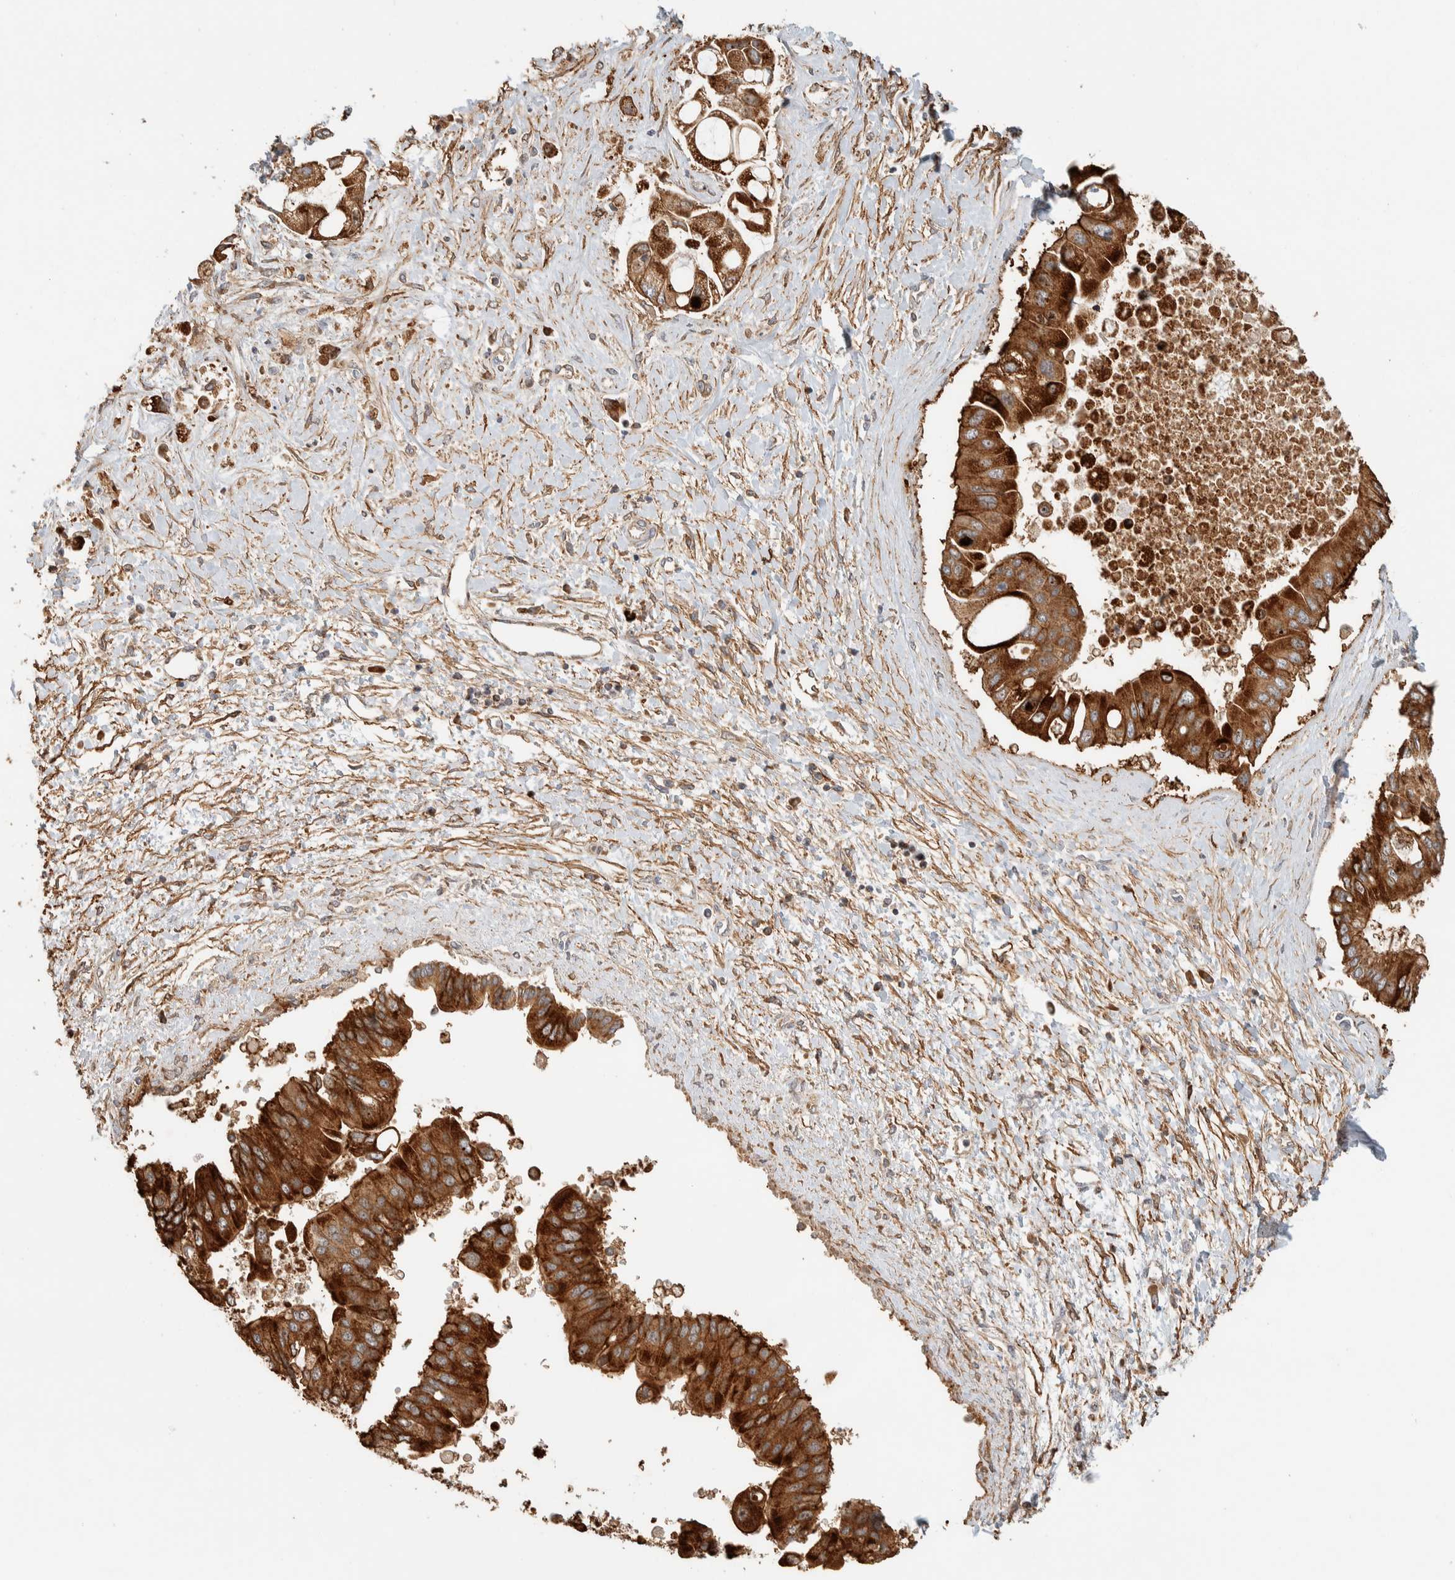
{"staining": {"intensity": "strong", "quantity": ">75%", "location": "cytoplasmic/membranous"}, "tissue": "liver cancer", "cell_type": "Tumor cells", "image_type": "cancer", "snomed": [{"axis": "morphology", "description": "Cholangiocarcinoma"}, {"axis": "topography", "description": "Liver"}], "caption": "Immunohistochemistry (DAB (3,3'-diaminobenzidine)) staining of liver cancer displays strong cytoplasmic/membranous protein positivity in approximately >75% of tumor cells.", "gene": "KIF9", "patient": {"sex": "male", "age": 50}}